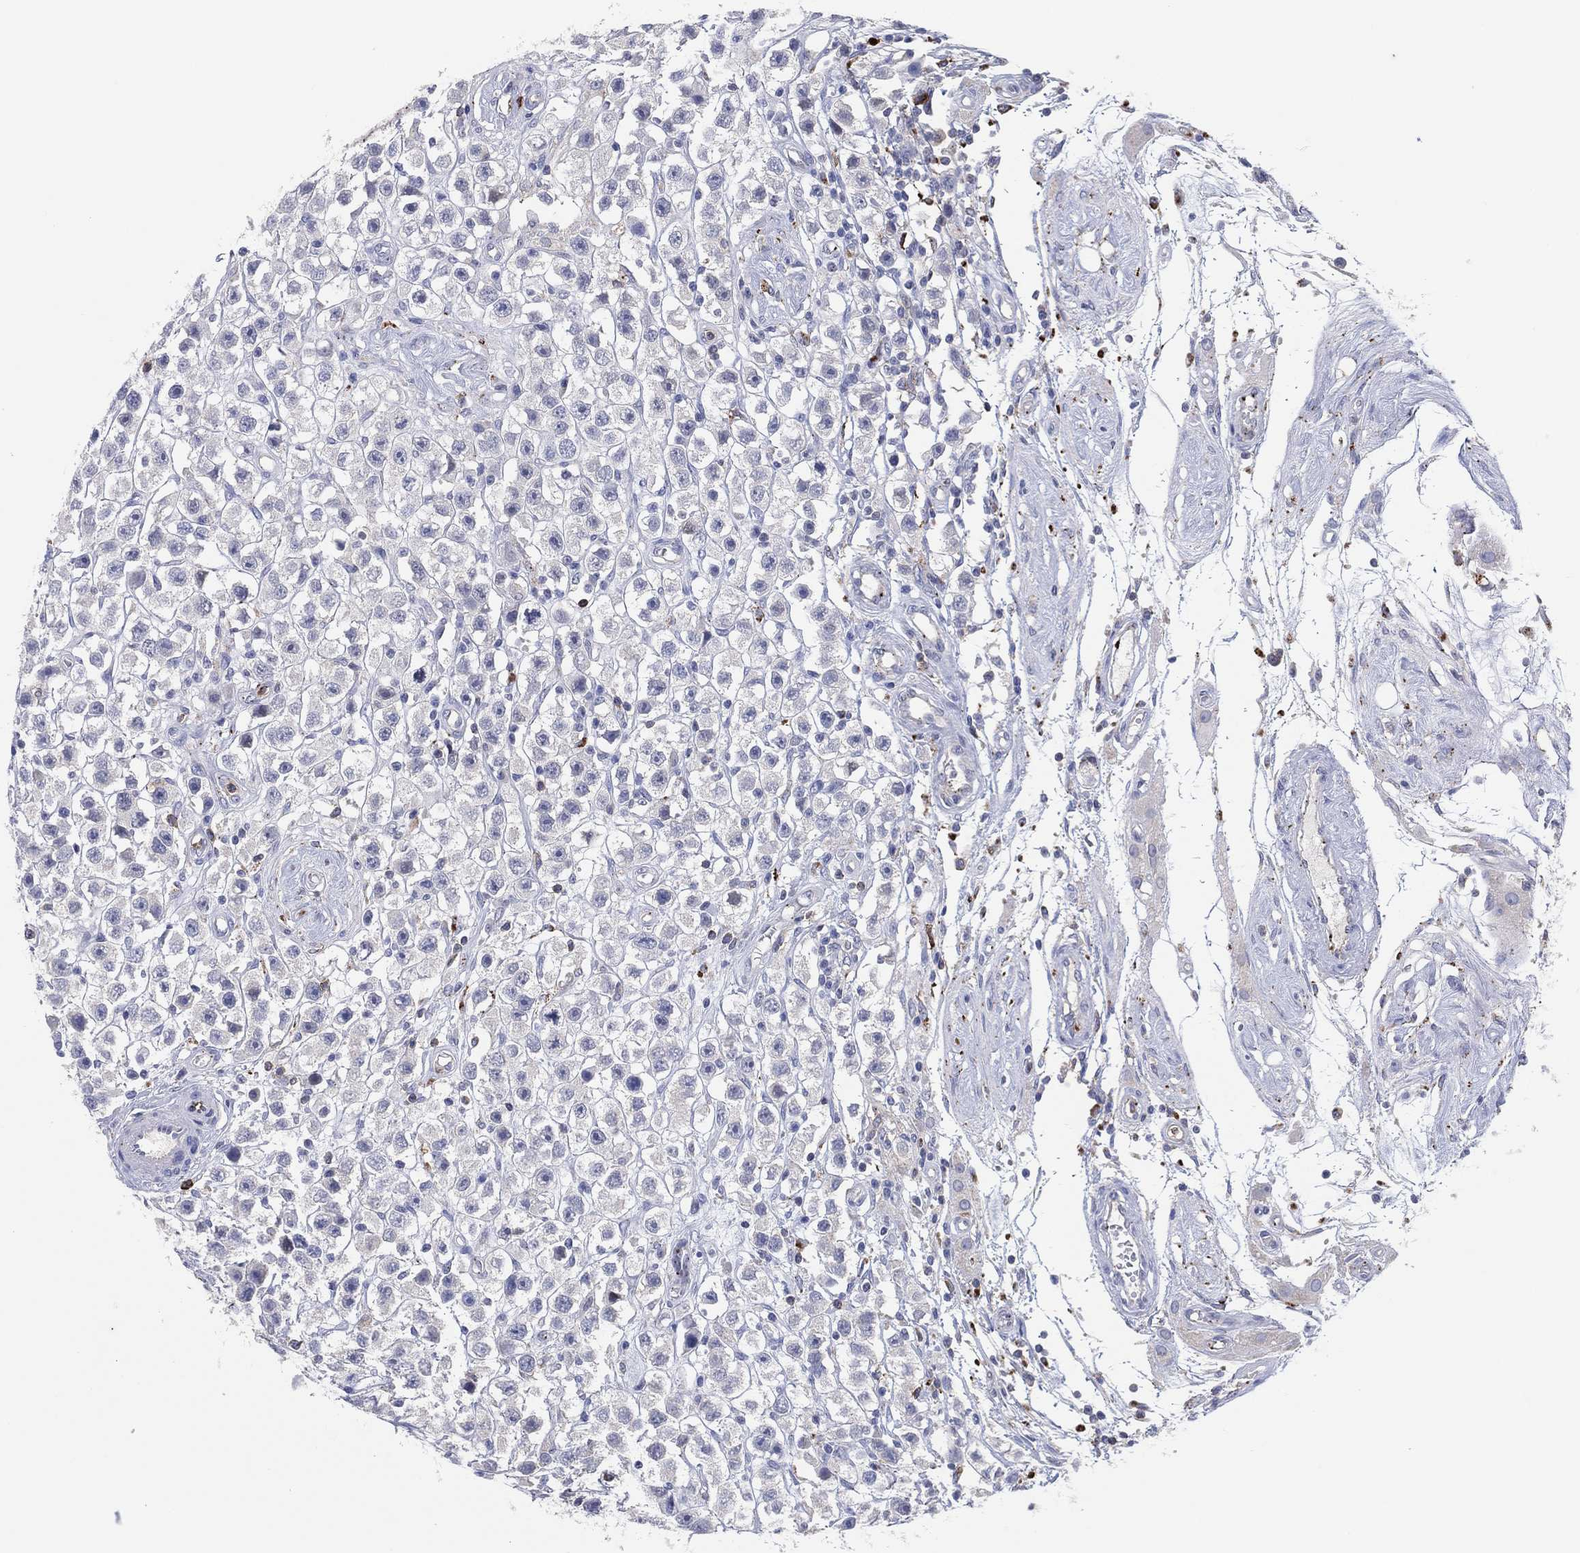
{"staining": {"intensity": "negative", "quantity": "none", "location": "none"}, "tissue": "testis cancer", "cell_type": "Tumor cells", "image_type": "cancer", "snomed": [{"axis": "morphology", "description": "Seminoma, NOS"}, {"axis": "topography", "description": "Testis"}], "caption": "This is a image of immunohistochemistry staining of testis seminoma, which shows no staining in tumor cells.", "gene": "PLAC8", "patient": {"sex": "male", "age": 45}}